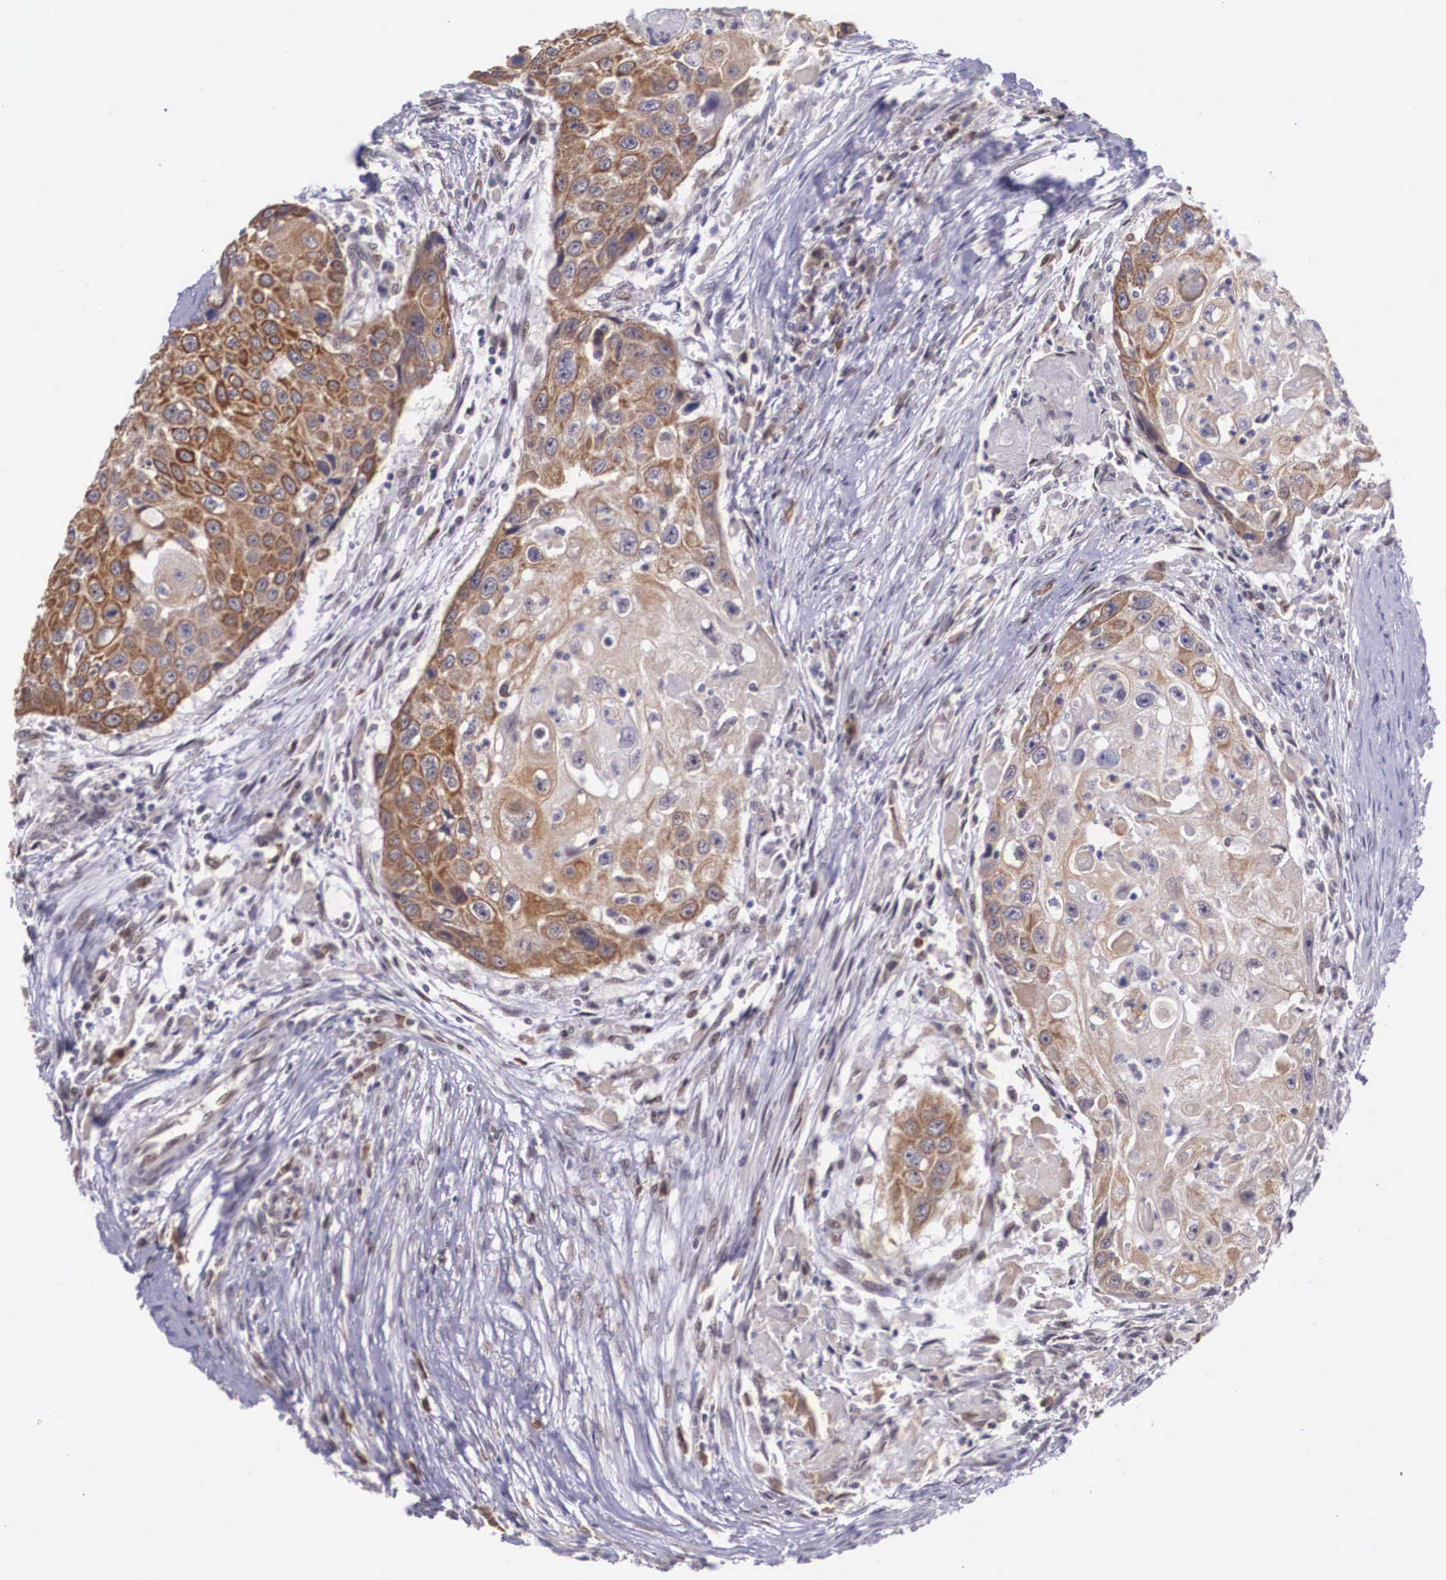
{"staining": {"intensity": "weak", "quantity": "25%-75%", "location": "cytoplasmic/membranous"}, "tissue": "head and neck cancer", "cell_type": "Tumor cells", "image_type": "cancer", "snomed": [{"axis": "morphology", "description": "Squamous cell carcinoma, NOS"}, {"axis": "topography", "description": "Head-Neck"}], "caption": "This image demonstrates head and neck cancer stained with IHC to label a protein in brown. The cytoplasmic/membranous of tumor cells show weak positivity for the protein. Nuclei are counter-stained blue.", "gene": "SLC25A21", "patient": {"sex": "male", "age": 64}}